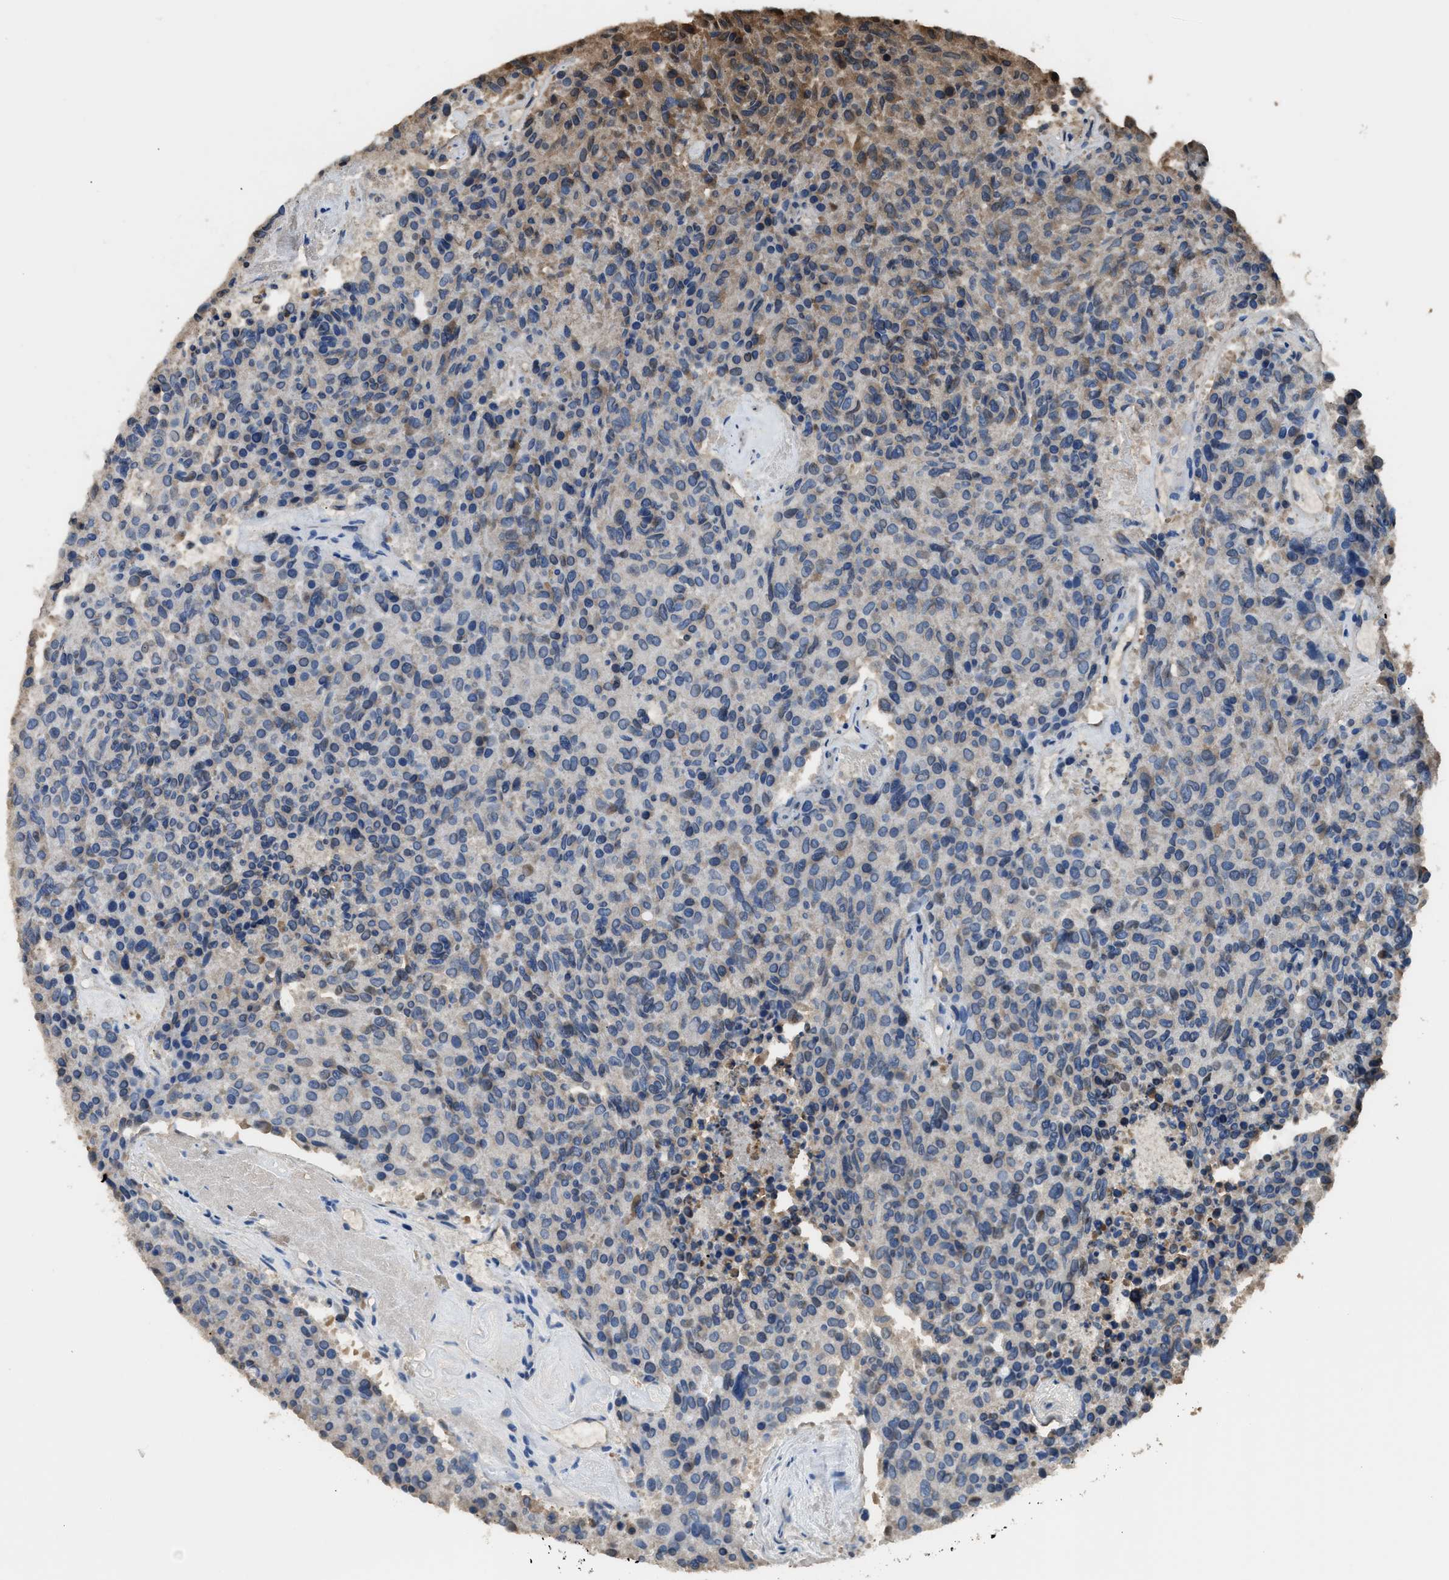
{"staining": {"intensity": "moderate", "quantity": "<25%", "location": "cytoplasmic/membranous,nuclear"}, "tissue": "carcinoid", "cell_type": "Tumor cells", "image_type": "cancer", "snomed": [{"axis": "morphology", "description": "Carcinoid, malignant, NOS"}, {"axis": "topography", "description": "Pancreas"}], "caption": "This histopathology image demonstrates immunohistochemistry (IHC) staining of human malignant carcinoid, with low moderate cytoplasmic/membranous and nuclear staining in approximately <25% of tumor cells.", "gene": "ALX1", "patient": {"sex": "female", "age": 54}}